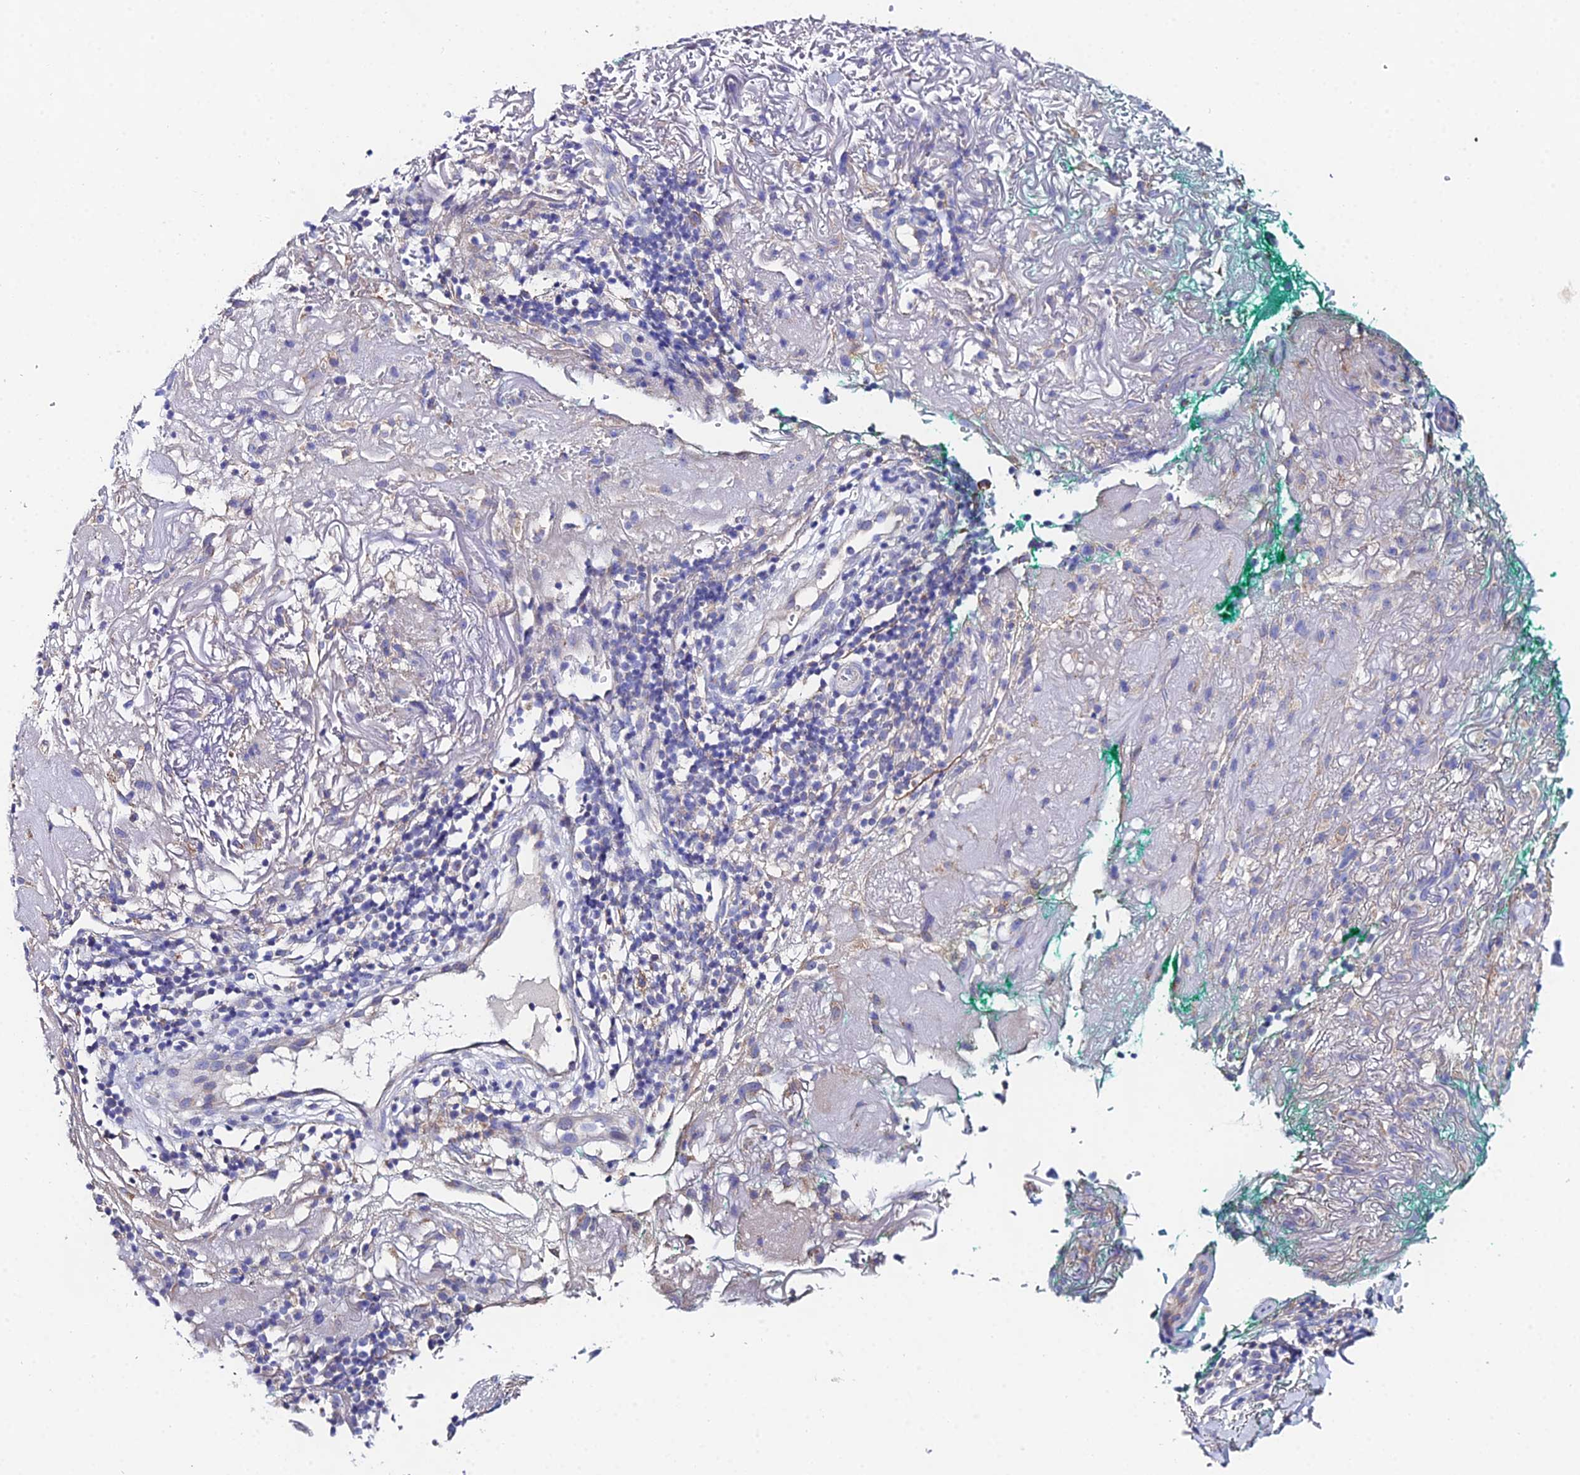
{"staining": {"intensity": "weak", "quantity": "<25%", "location": "cytoplasmic/membranous"}, "tissue": "melanoma", "cell_type": "Tumor cells", "image_type": "cancer", "snomed": [{"axis": "morphology", "description": "Necrosis, NOS"}, {"axis": "morphology", "description": "Malignant melanoma, NOS"}, {"axis": "topography", "description": "Skin"}], "caption": "Immunohistochemistry (IHC) photomicrograph of neoplastic tissue: melanoma stained with DAB (3,3'-diaminobenzidine) reveals no significant protein expression in tumor cells. The staining was performed using DAB (3,3'-diaminobenzidine) to visualize the protein expression in brown, while the nuclei were stained in blue with hematoxylin (Magnification: 20x).", "gene": "PPP2R2C", "patient": {"sex": "female", "age": 87}}